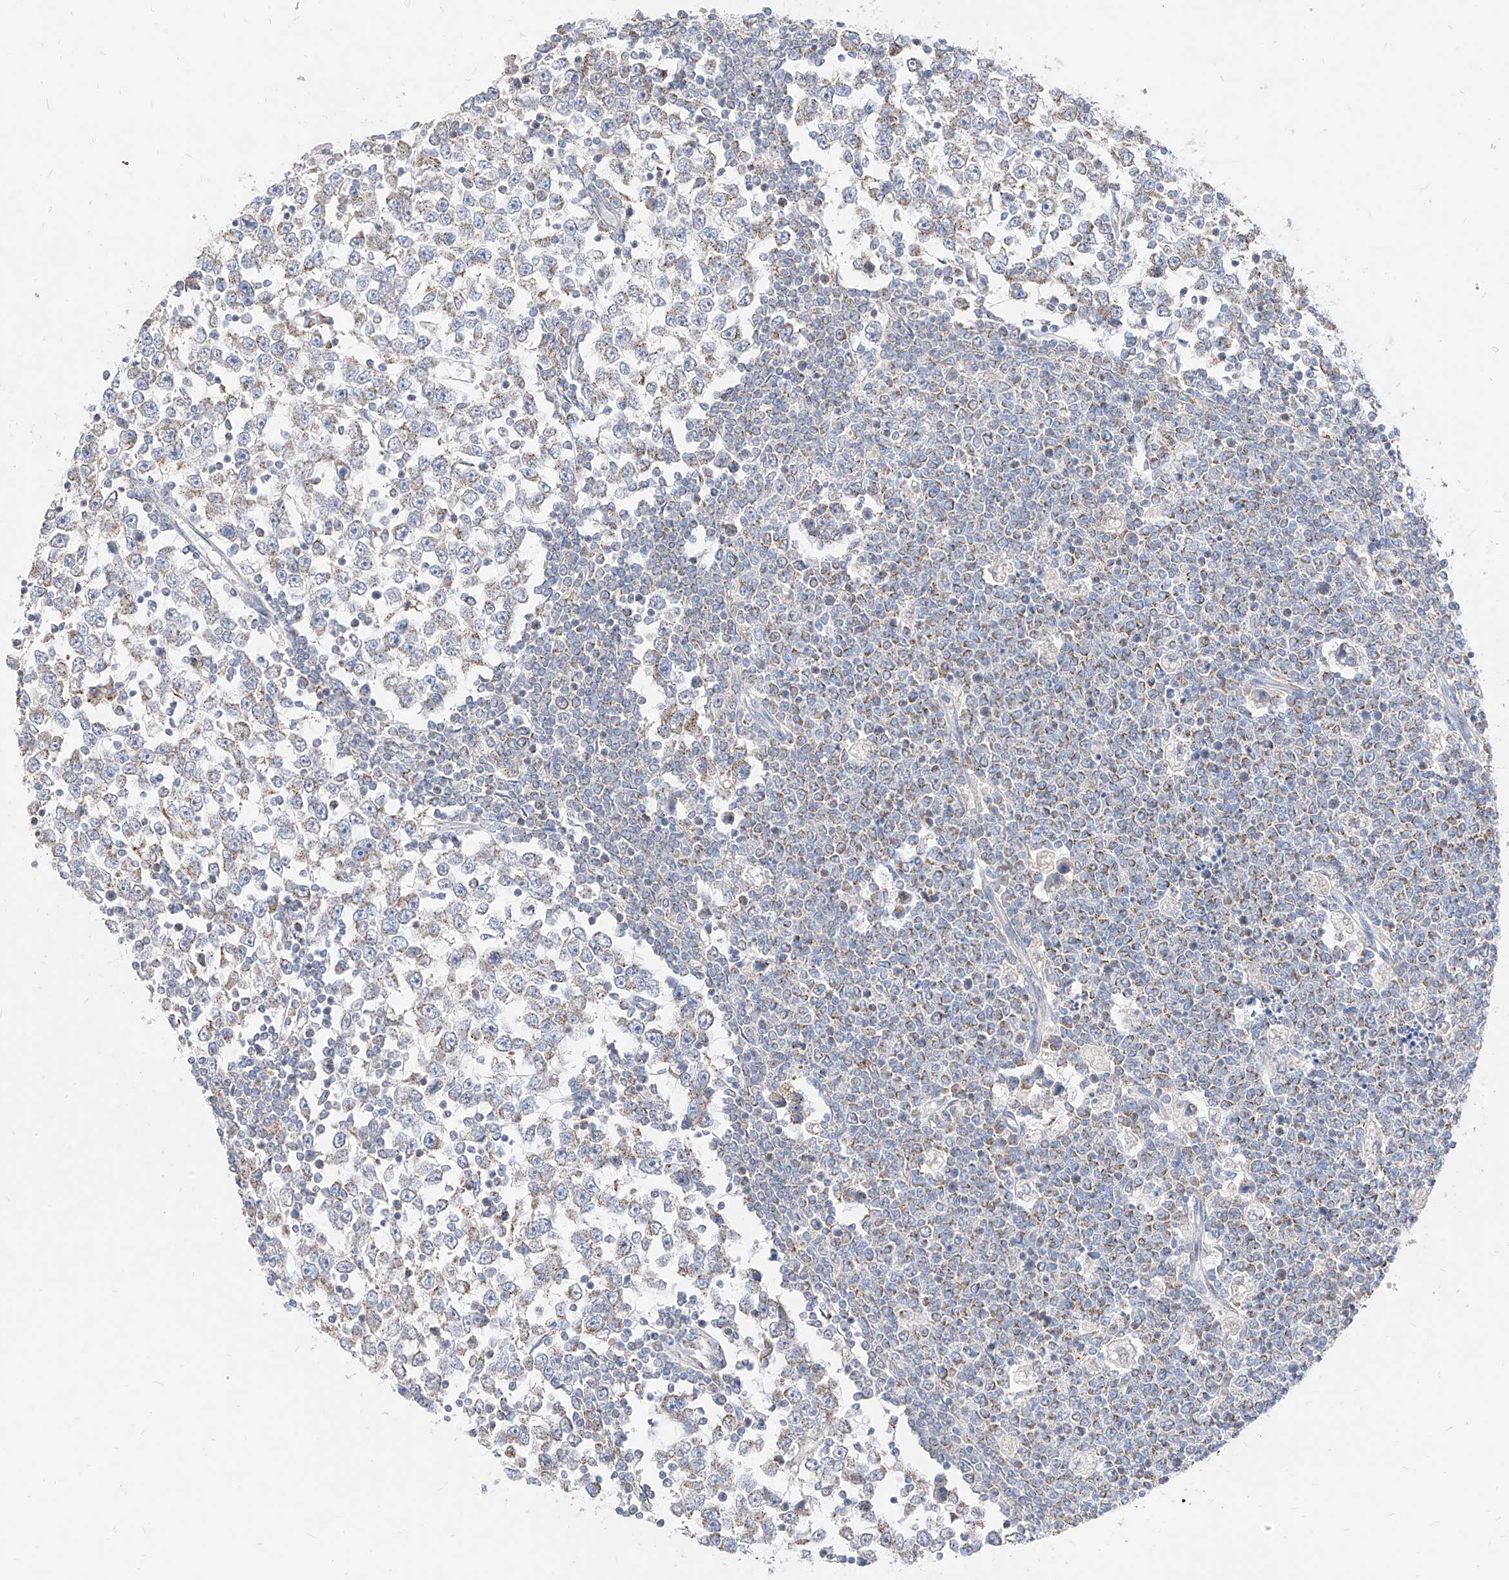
{"staining": {"intensity": "negative", "quantity": "none", "location": "none"}, "tissue": "testis cancer", "cell_type": "Tumor cells", "image_type": "cancer", "snomed": [{"axis": "morphology", "description": "Seminoma, NOS"}, {"axis": "topography", "description": "Testis"}], "caption": "A micrograph of seminoma (testis) stained for a protein demonstrates no brown staining in tumor cells.", "gene": "RASA2", "patient": {"sex": "male", "age": 65}}